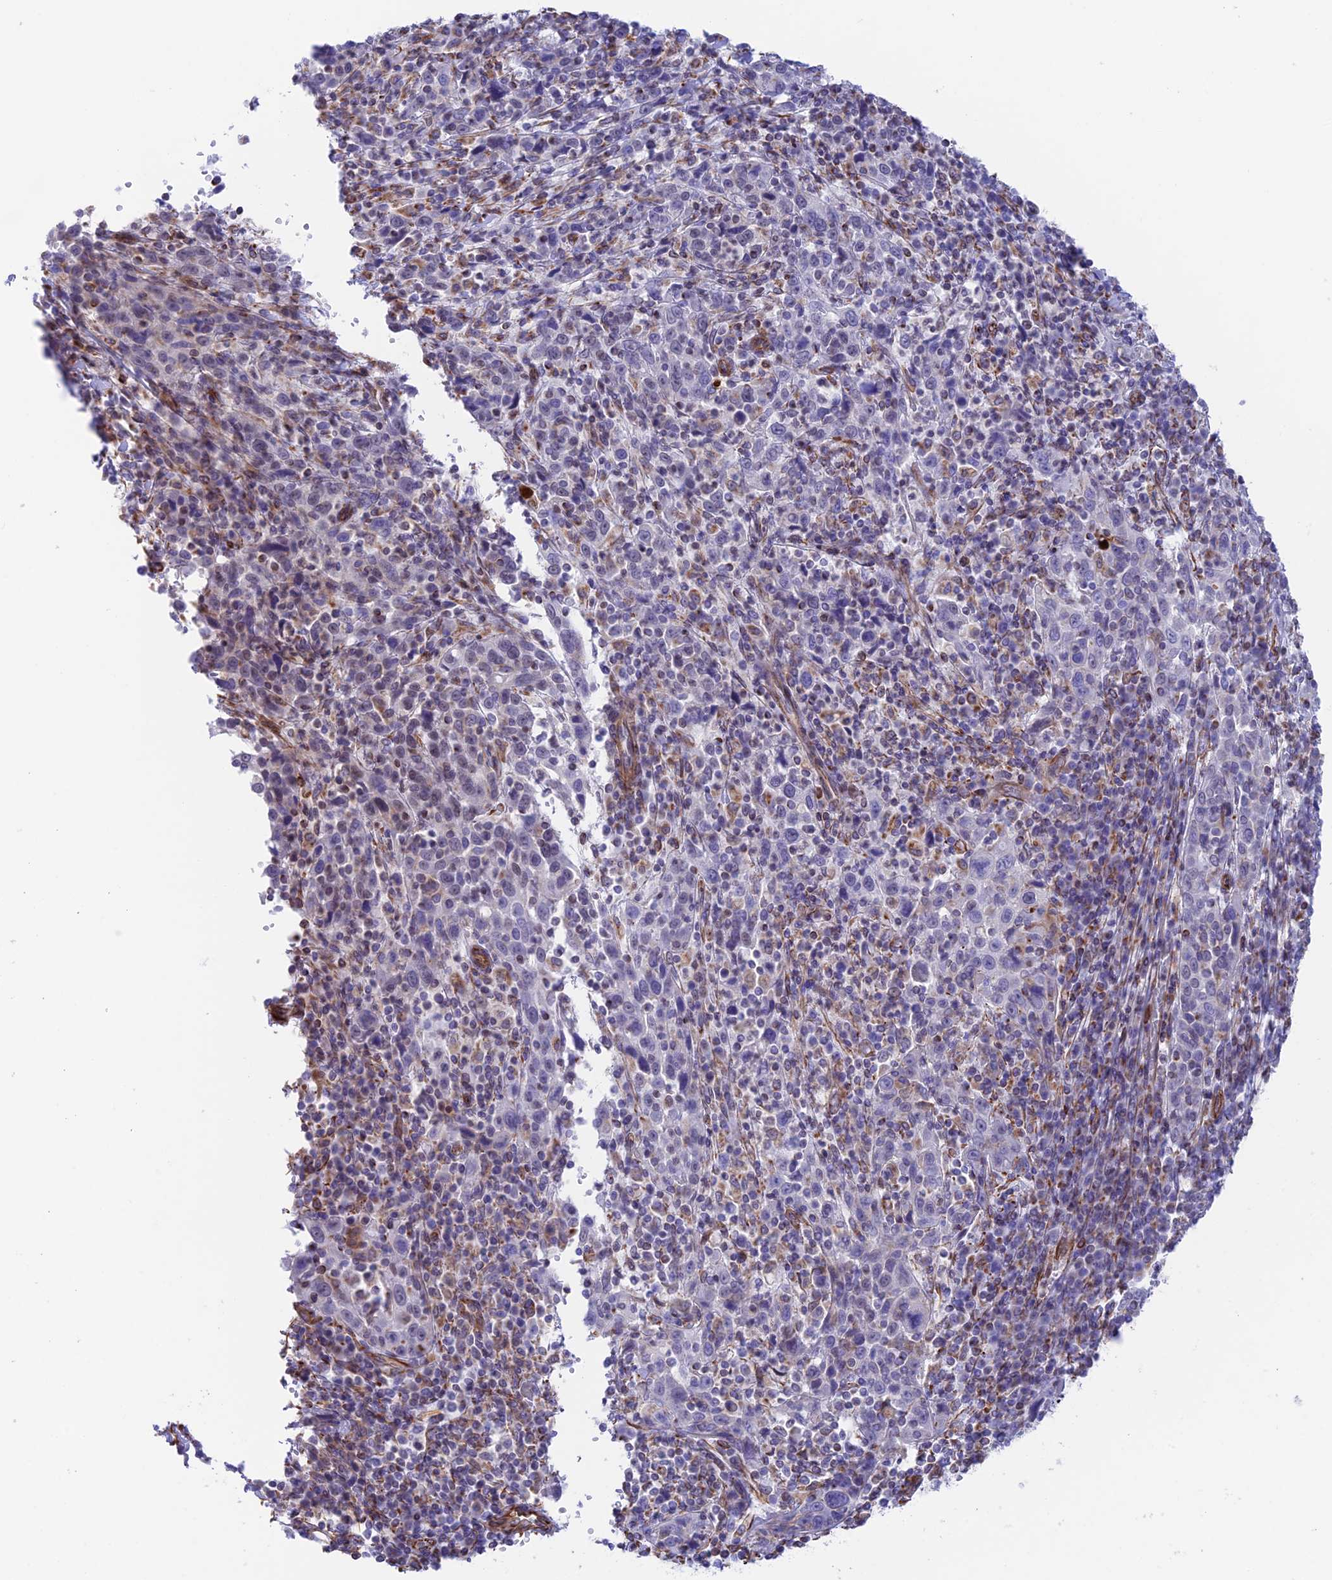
{"staining": {"intensity": "negative", "quantity": "none", "location": "none"}, "tissue": "cervical cancer", "cell_type": "Tumor cells", "image_type": "cancer", "snomed": [{"axis": "morphology", "description": "Squamous cell carcinoma, NOS"}, {"axis": "topography", "description": "Cervix"}], "caption": "Tumor cells show no significant expression in cervical cancer (squamous cell carcinoma).", "gene": "ZNF652", "patient": {"sex": "female", "age": 46}}